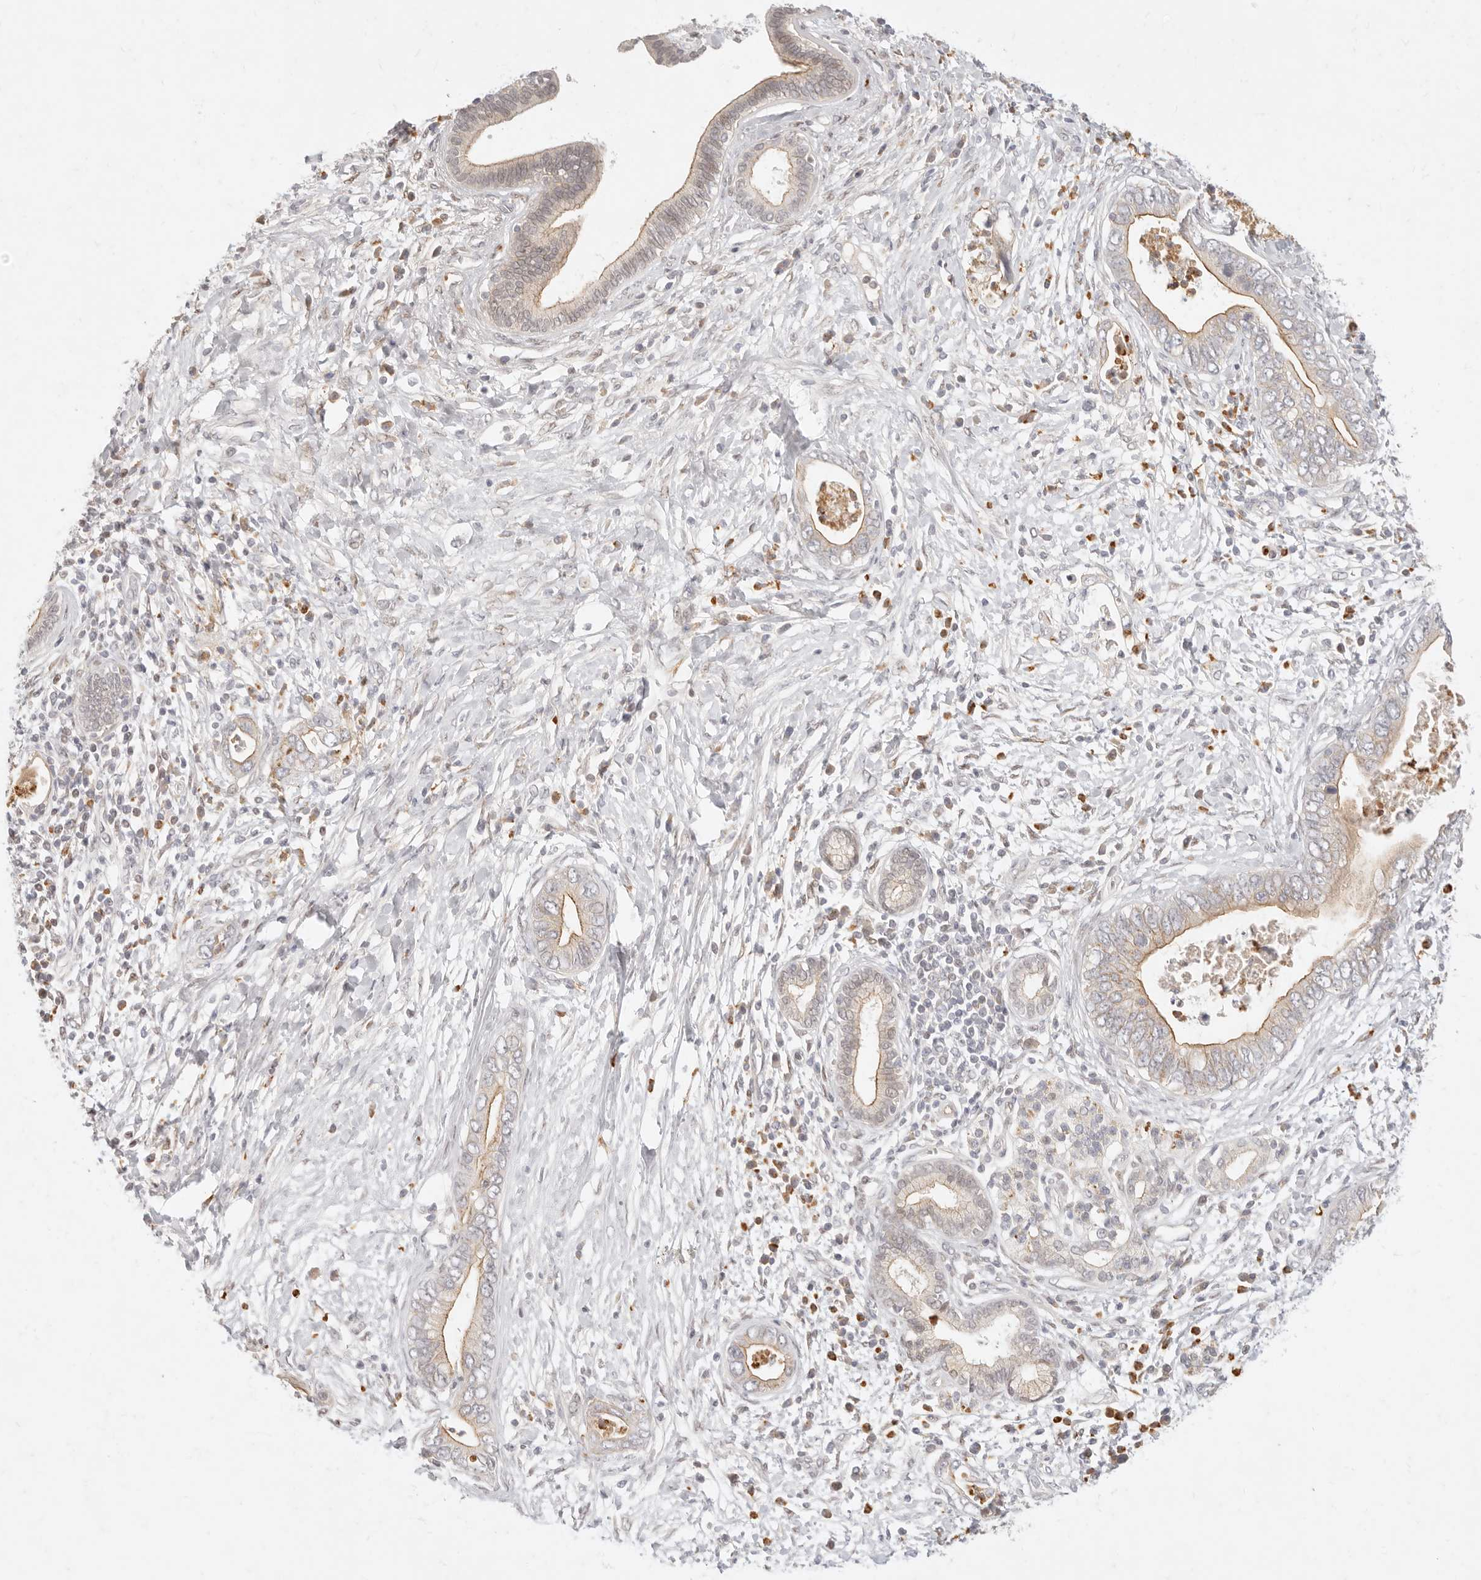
{"staining": {"intensity": "weak", "quantity": ">75%", "location": "cytoplasmic/membranous"}, "tissue": "pancreatic cancer", "cell_type": "Tumor cells", "image_type": "cancer", "snomed": [{"axis": "morphology", "description": "Adenocarcinoma, NOS"}, {"axis": "topography", "description": "Pancreas"}], "caption": "Immunohistochemistry micrograph of neoplastic tissue: human adenocarcinoma (pancreatic) stained using immunohistochemistry (IHC) exhibits low levels of weak protein expression localized specifically in the cytoplasmic/membranous of tumor cells, appearing as a cytoplasmic/membranous brown color.", "gene": "ASCL3", "patient": {"sex": "male", "age": 75}}